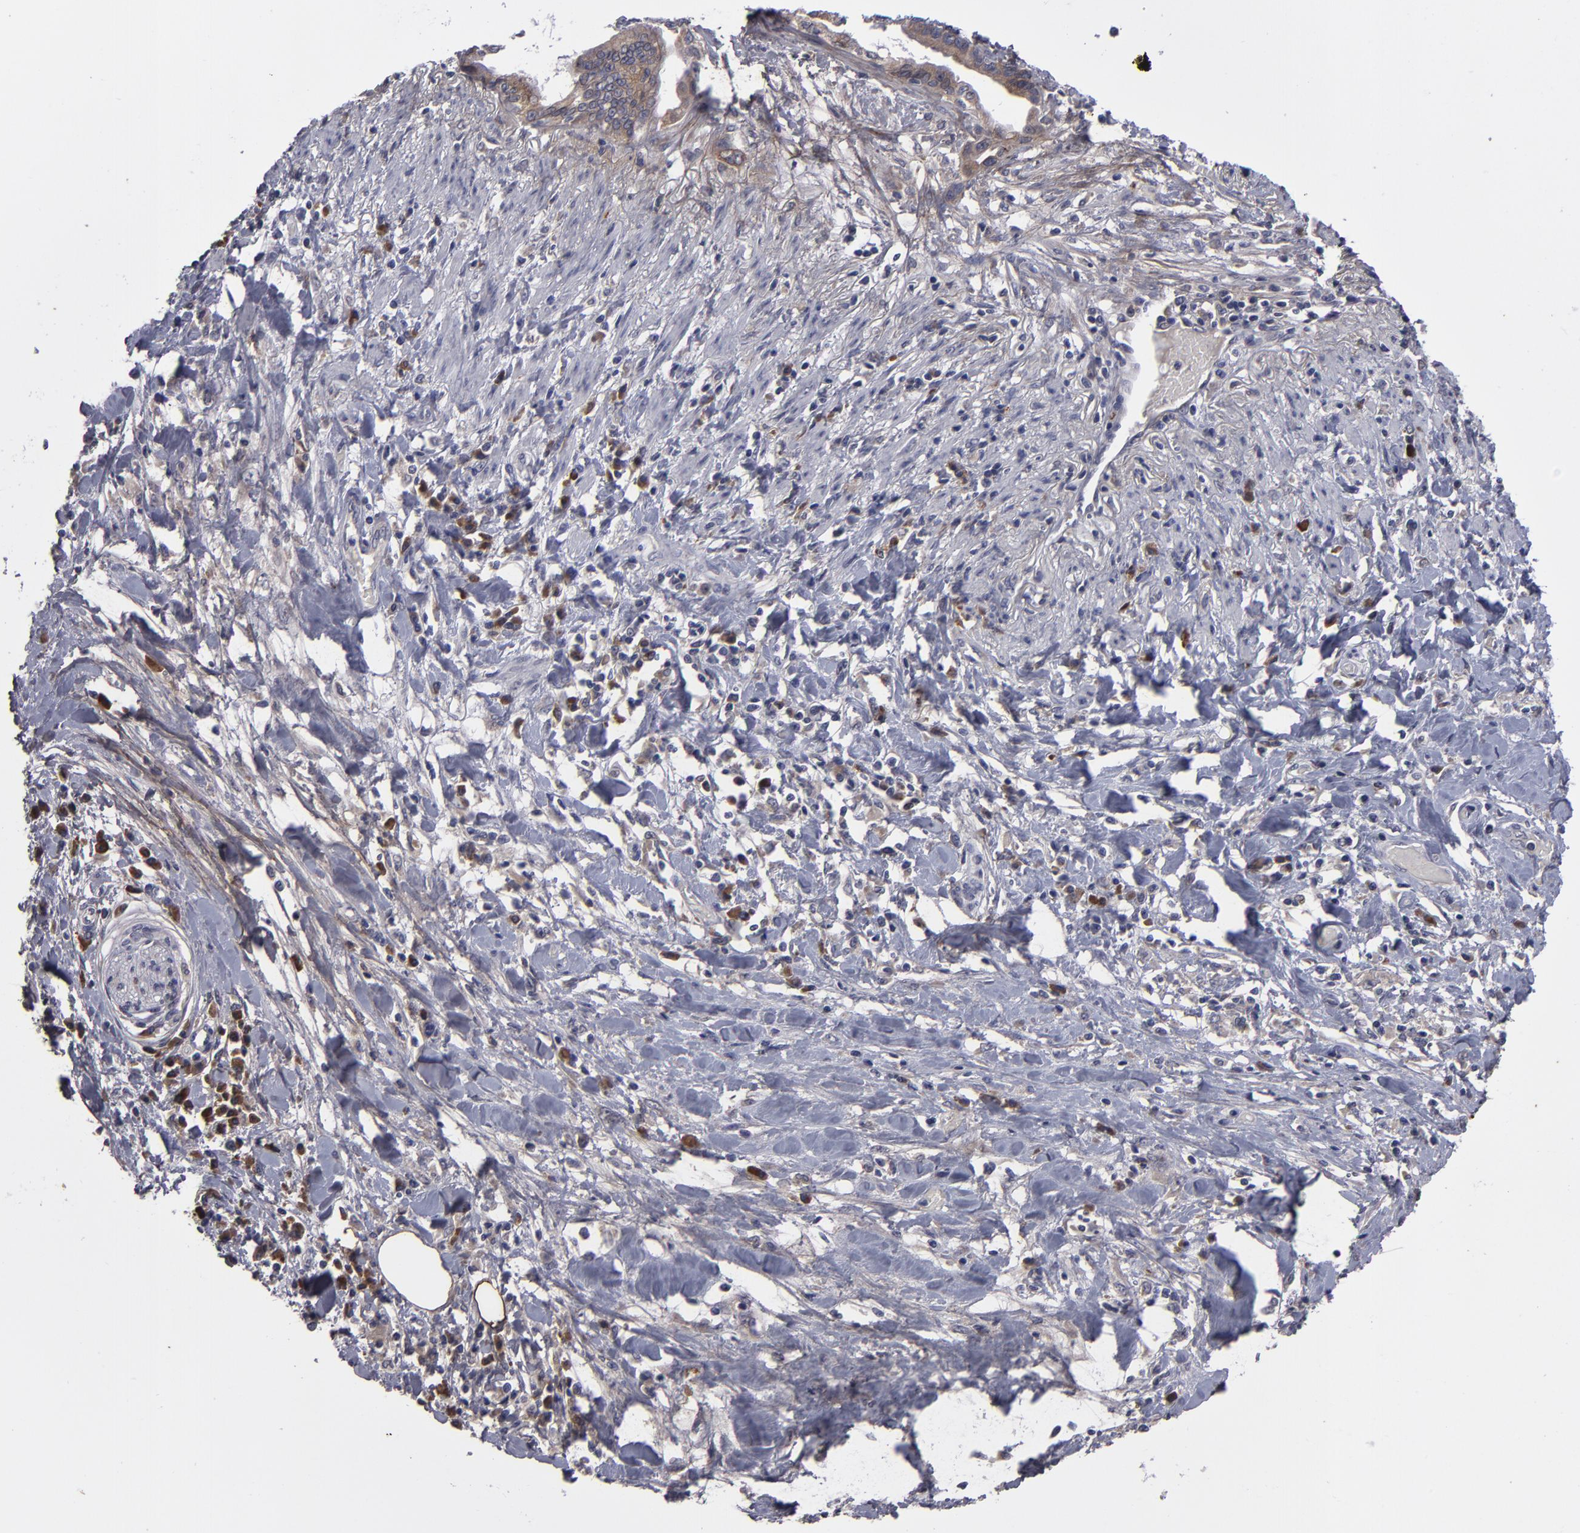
{"staining": {"intensity": "moderate", "quantity": ">75%", "location": "cytoplasmic/membranous"}, "tissue": "pancreatic cancer", "cell_type": "Tumor cells", "image_type": "cancer", "snomed": [{"axis": "morphology", "description": "Adenocarcinoma, NOS"}, {"axis": "topography", "description": "Pancreas"}], "caption": "A brown stain highlights moderate cytoplasmic/membranous positivity of a protein in human pancreatic adenocarcinoma tumor cells. (DAB (3,3'-diaminobenzidine) IHC, brown staining for protein, blue staining for nuclei).", "gene": "IL12A", "patient": {"sex": "female", "age": 64}}